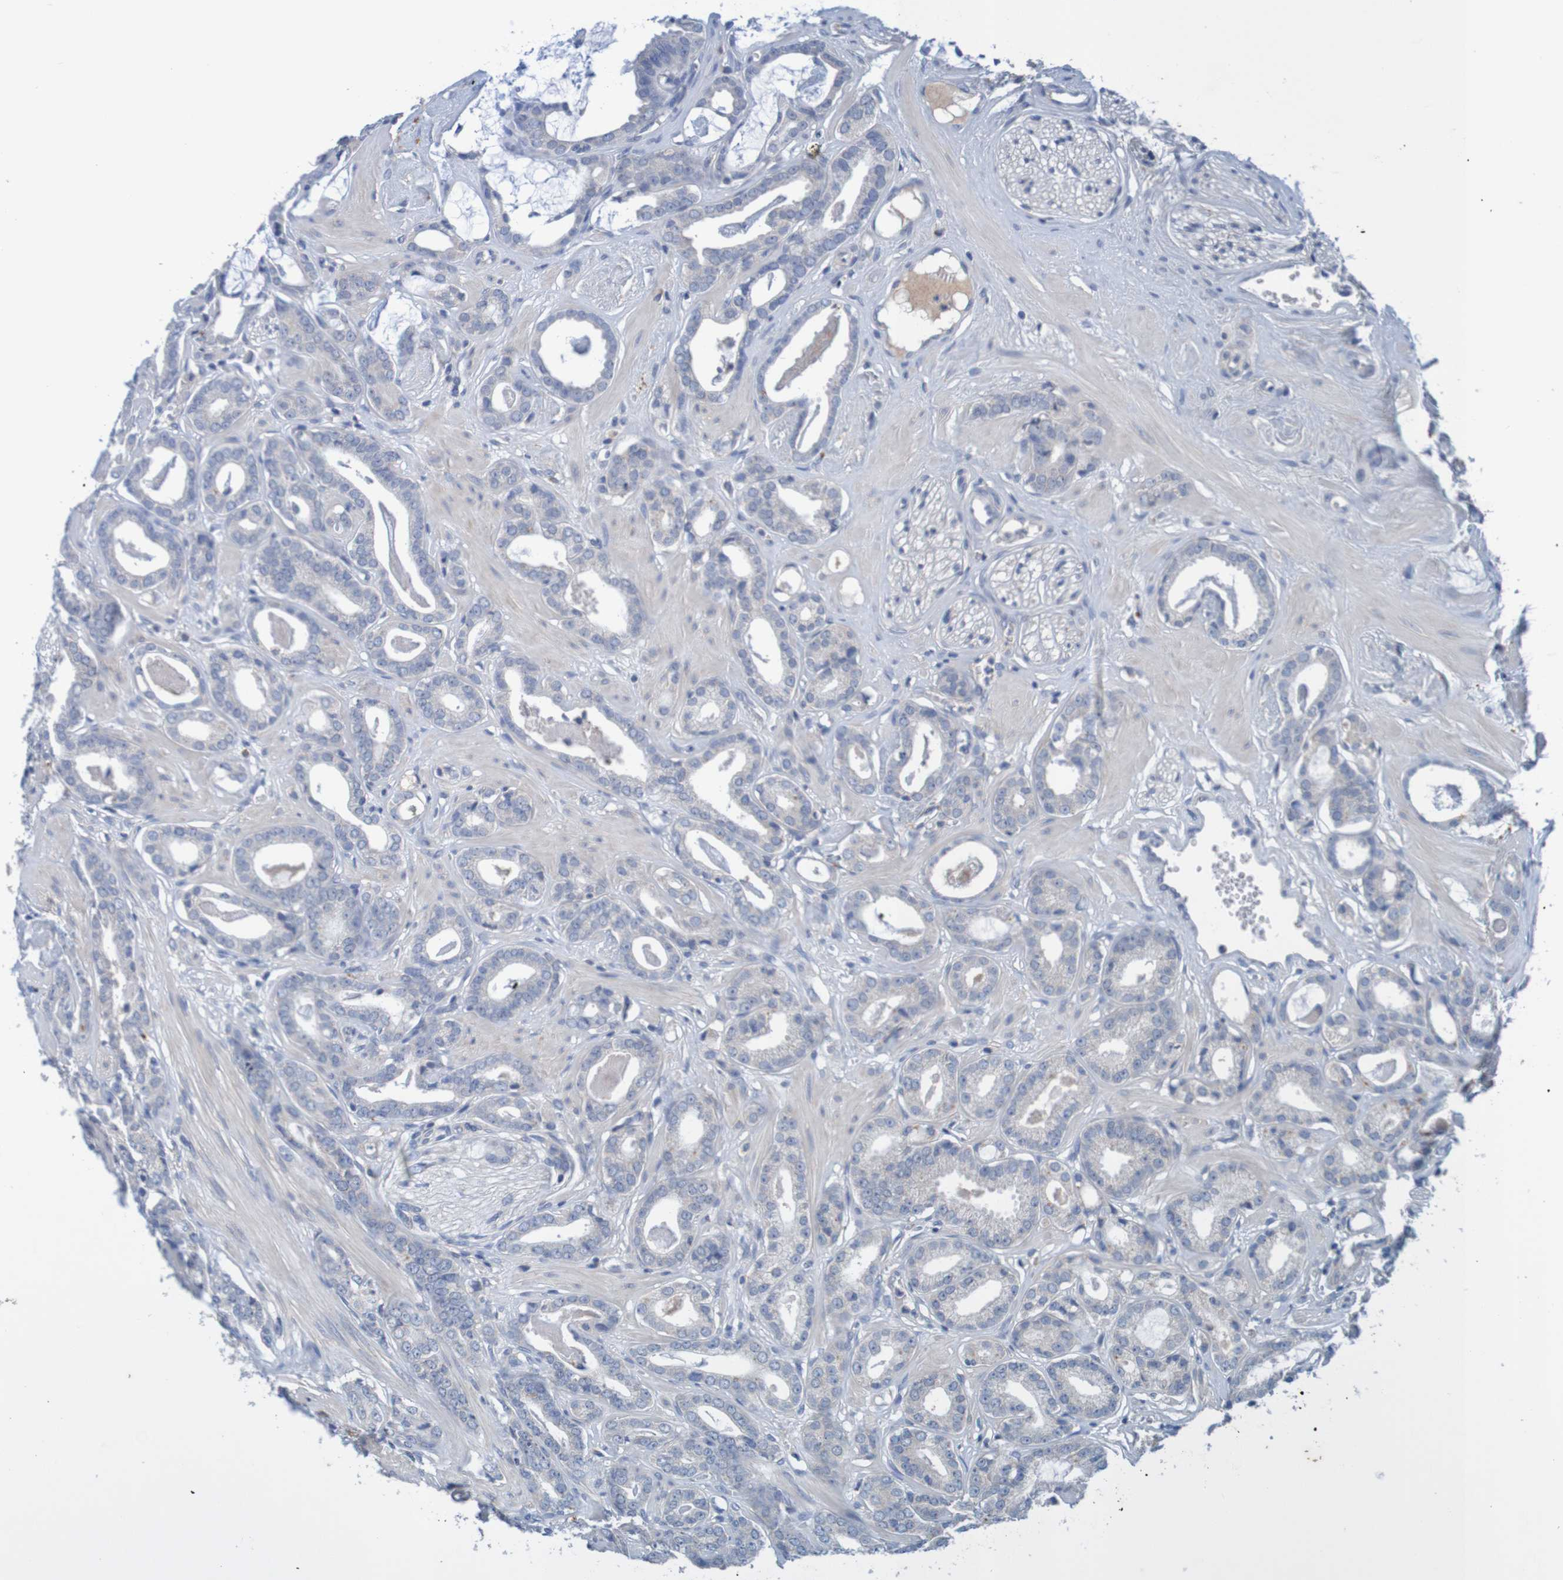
{"staining": {"intensity": "negative", "quantity": "none", "location": "none"}, "tissue": "prostate cancer", "cell_type": "Tumor cells", "image_type": "cancer", "snomed": [{"axis": "morphology", "description": "Adenocarcinoma, Low grade"}, {"axis": "topography", "description": "Prostate"}], "caption": "Human prostate cancer (adenocarcinoma (low-grade)) stained for a protein using IHC displays no expression in tumor cells.", "gene": "LTA", "patient": {"sex": "male", "age": 53}}